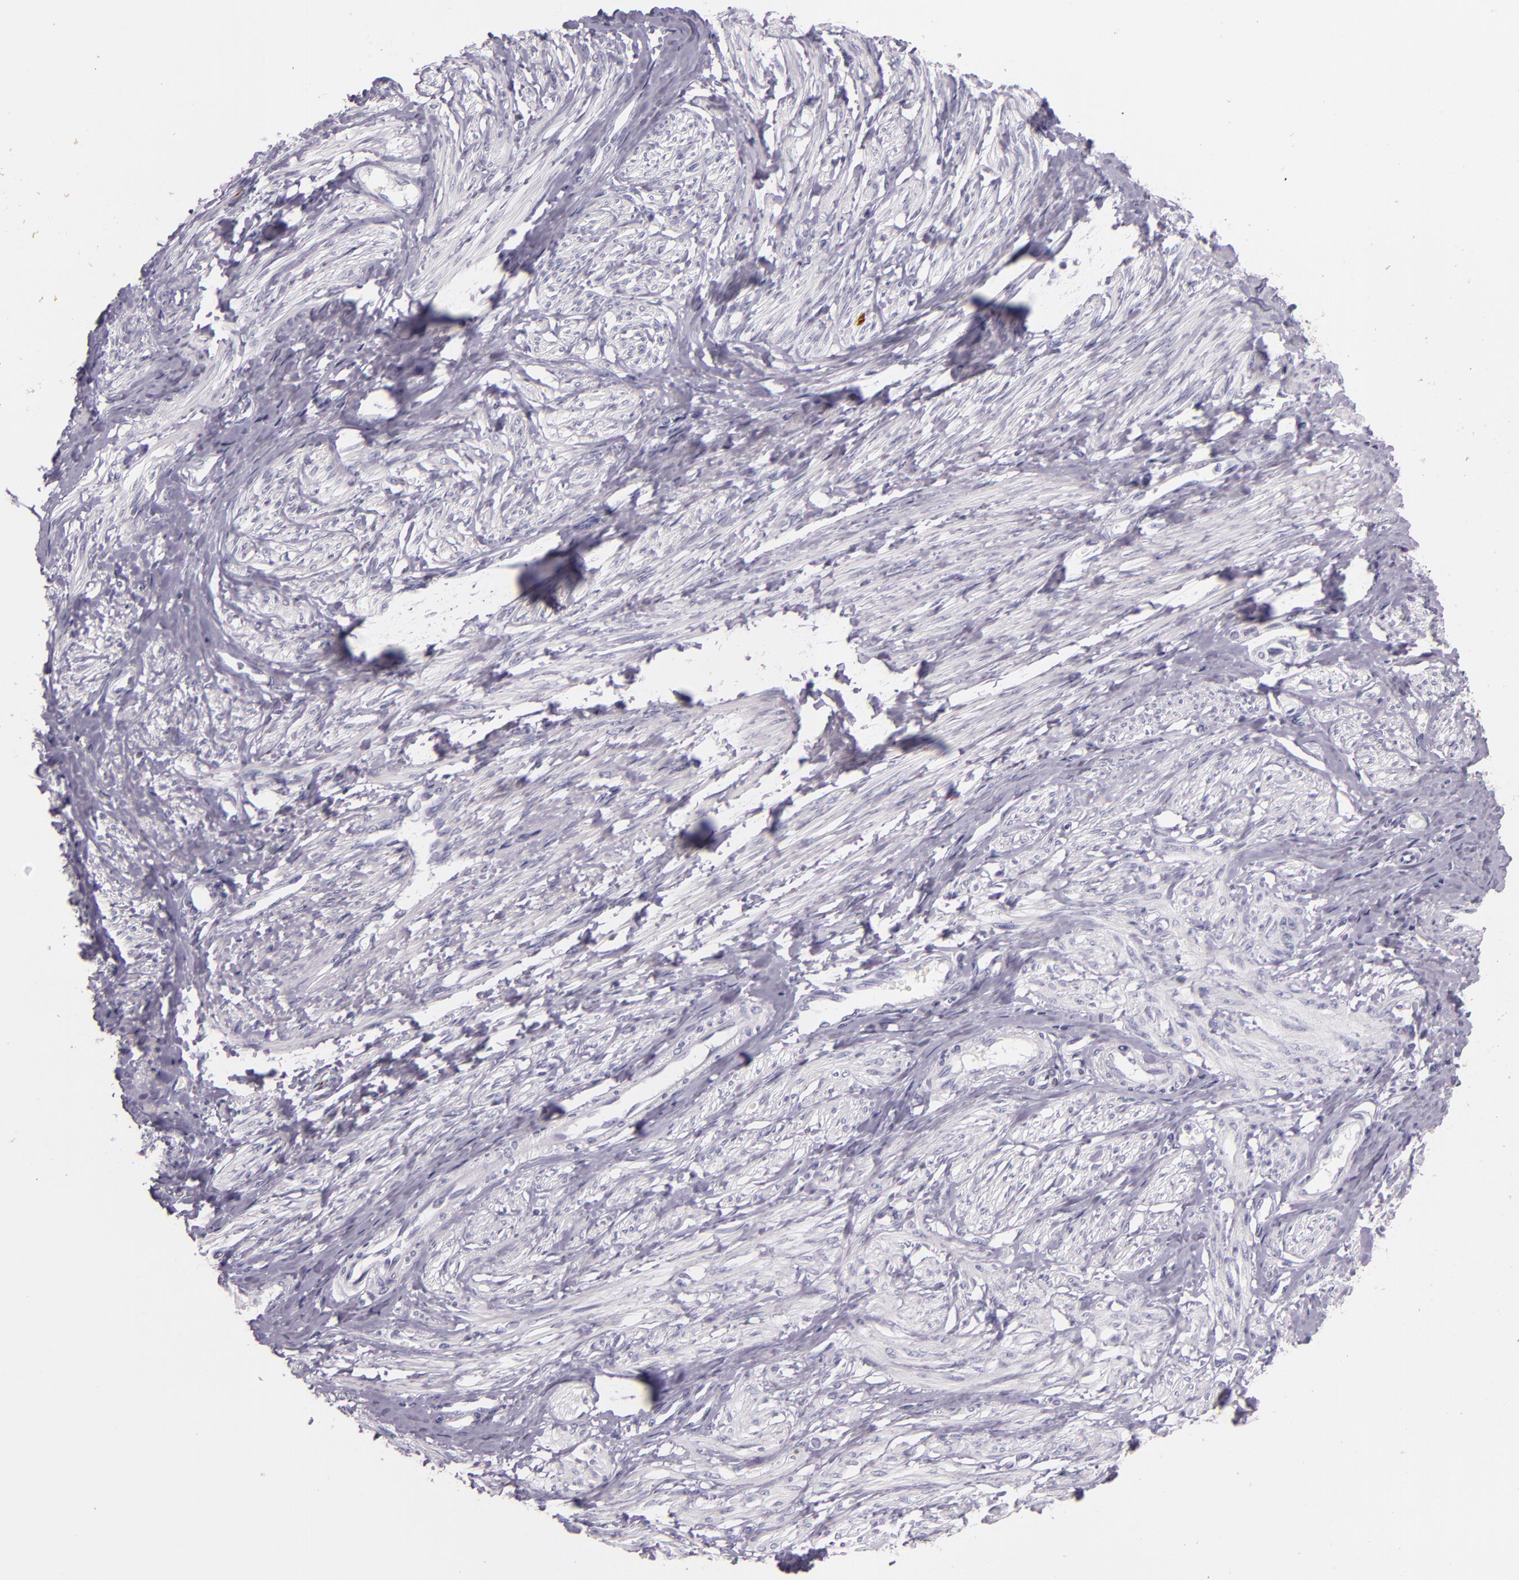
{"staining": {"intensity": "negative", "quantity": "none", "location": "none"}, "tissue": "smooth muscle", "cell_type": "Smooth muscle cells", "image_type": "normal", "snomed": [{"axis": "morphology", "description": "Normal tissue, NOS"}, {"axis": "topography", "description": "Smooth muscle"}, {"axis": "topography", "description": "Uterus"}], "caption": "Normal smooth muscle was stained to show a protein in brown. There is no significant expression in smooth muscle cells. (IHC, brightfield microscopy, high magnification).", "gene": "MT1A", "patient": {"sex": "female", "age": 39}}